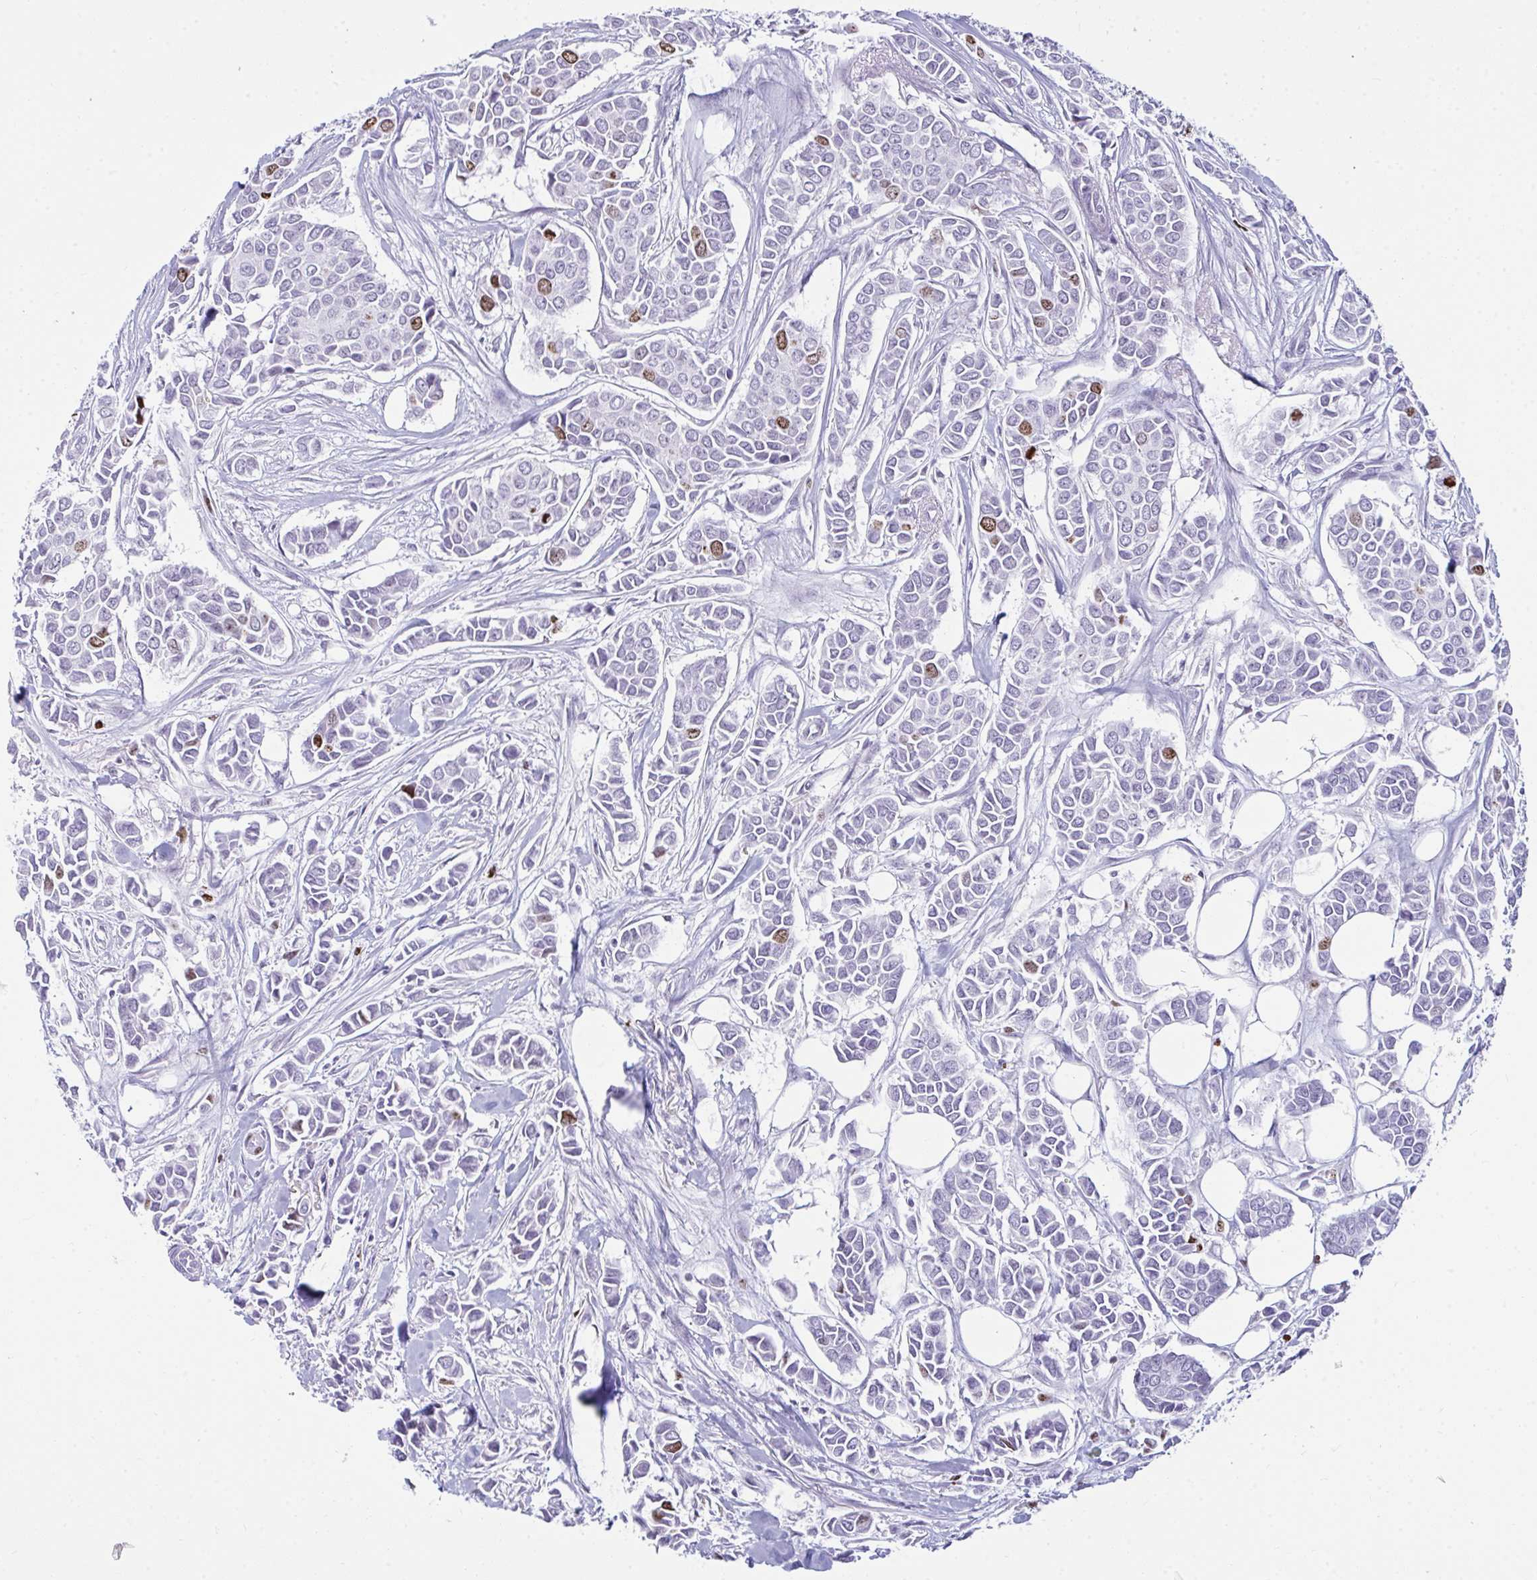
{"staining": {"intensity": "moderate", "quantity": "<25%", "location": "nuclear"}, "tissue": "breast cancer", "cell_type": "Tumor cells", "image_type": "cancer", "snomed": [{"axis": "morphology", "description": "Duct carcinoma"}, {"axis": "topography", "description": "Breast"}], "caption": "The photomicrograph demonstrates immunohistochemical staining of infiltrating ductal carcinoma (breast). There is moderate nuclear positivity is appreciated in about <25% of tumor cells.", "gene": "SUZ12", "patient": {"sex": "female", "age": 84}}